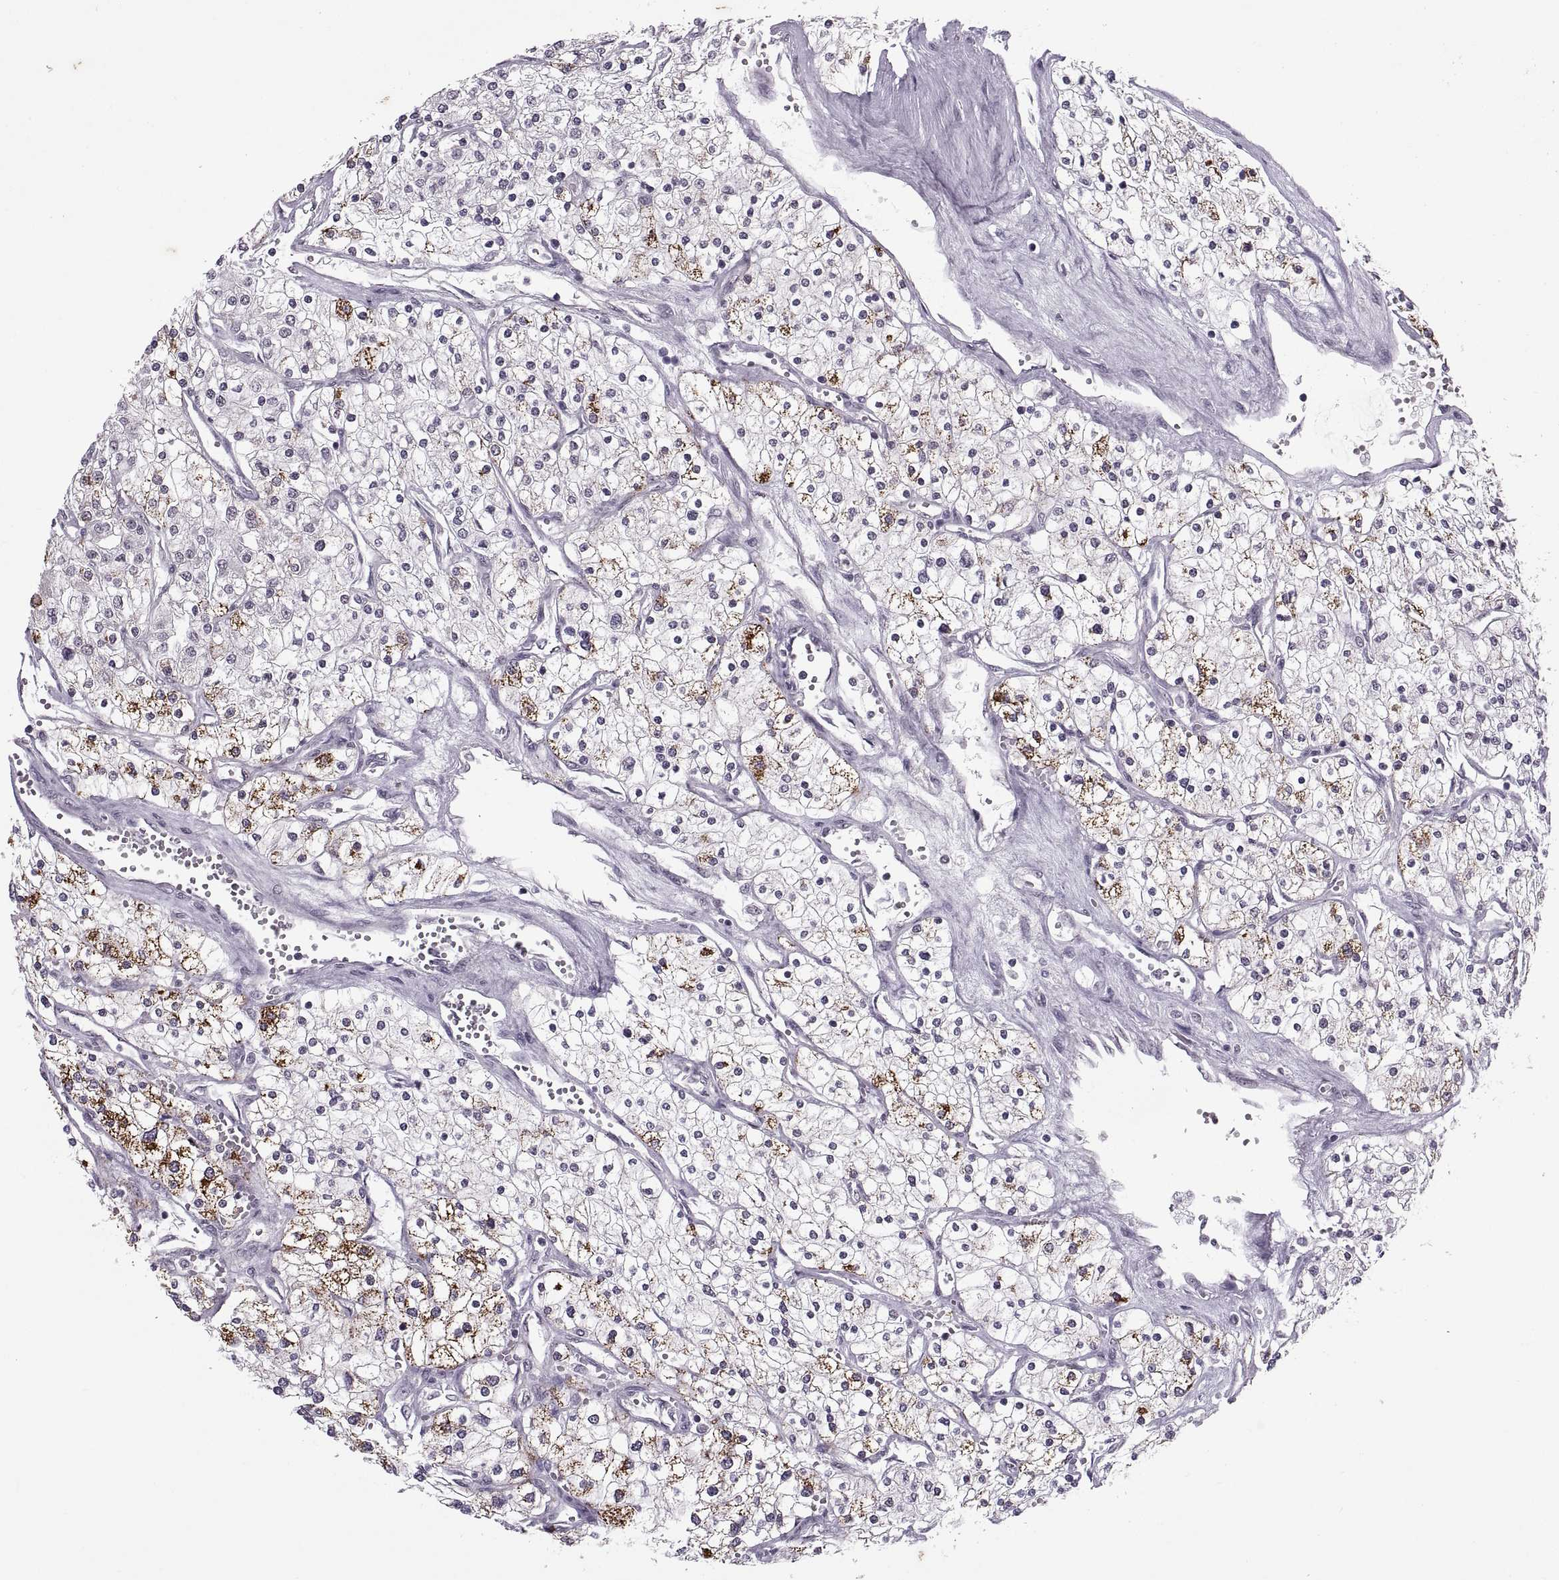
{"staining": {"intensity": "strong", "quantity": "<25%", "location": "cytoplasmic/membranous"}, "tissue": "renal cancer", "cell_type": "Tumor cells", "image_type": "cancer", "snomed": [{"axis": "morphology", "description": "Adenocarcinoma, NOS"}, {"axis": "topography", "description": "Kidney"}], "caption": "The image exhibits staining of adenocarcinoma (renal), revealing strong cytoplasmic/membranous protein staining (brown color) within tumor cells. (Stains: DAB (3,3'-diaminobenzidine) in brown, nuclei in blue, Microscopy: brightfield microscopy at high magnification).", "gene": "OTP", "patient": {"sex": "male", "age": 80}}